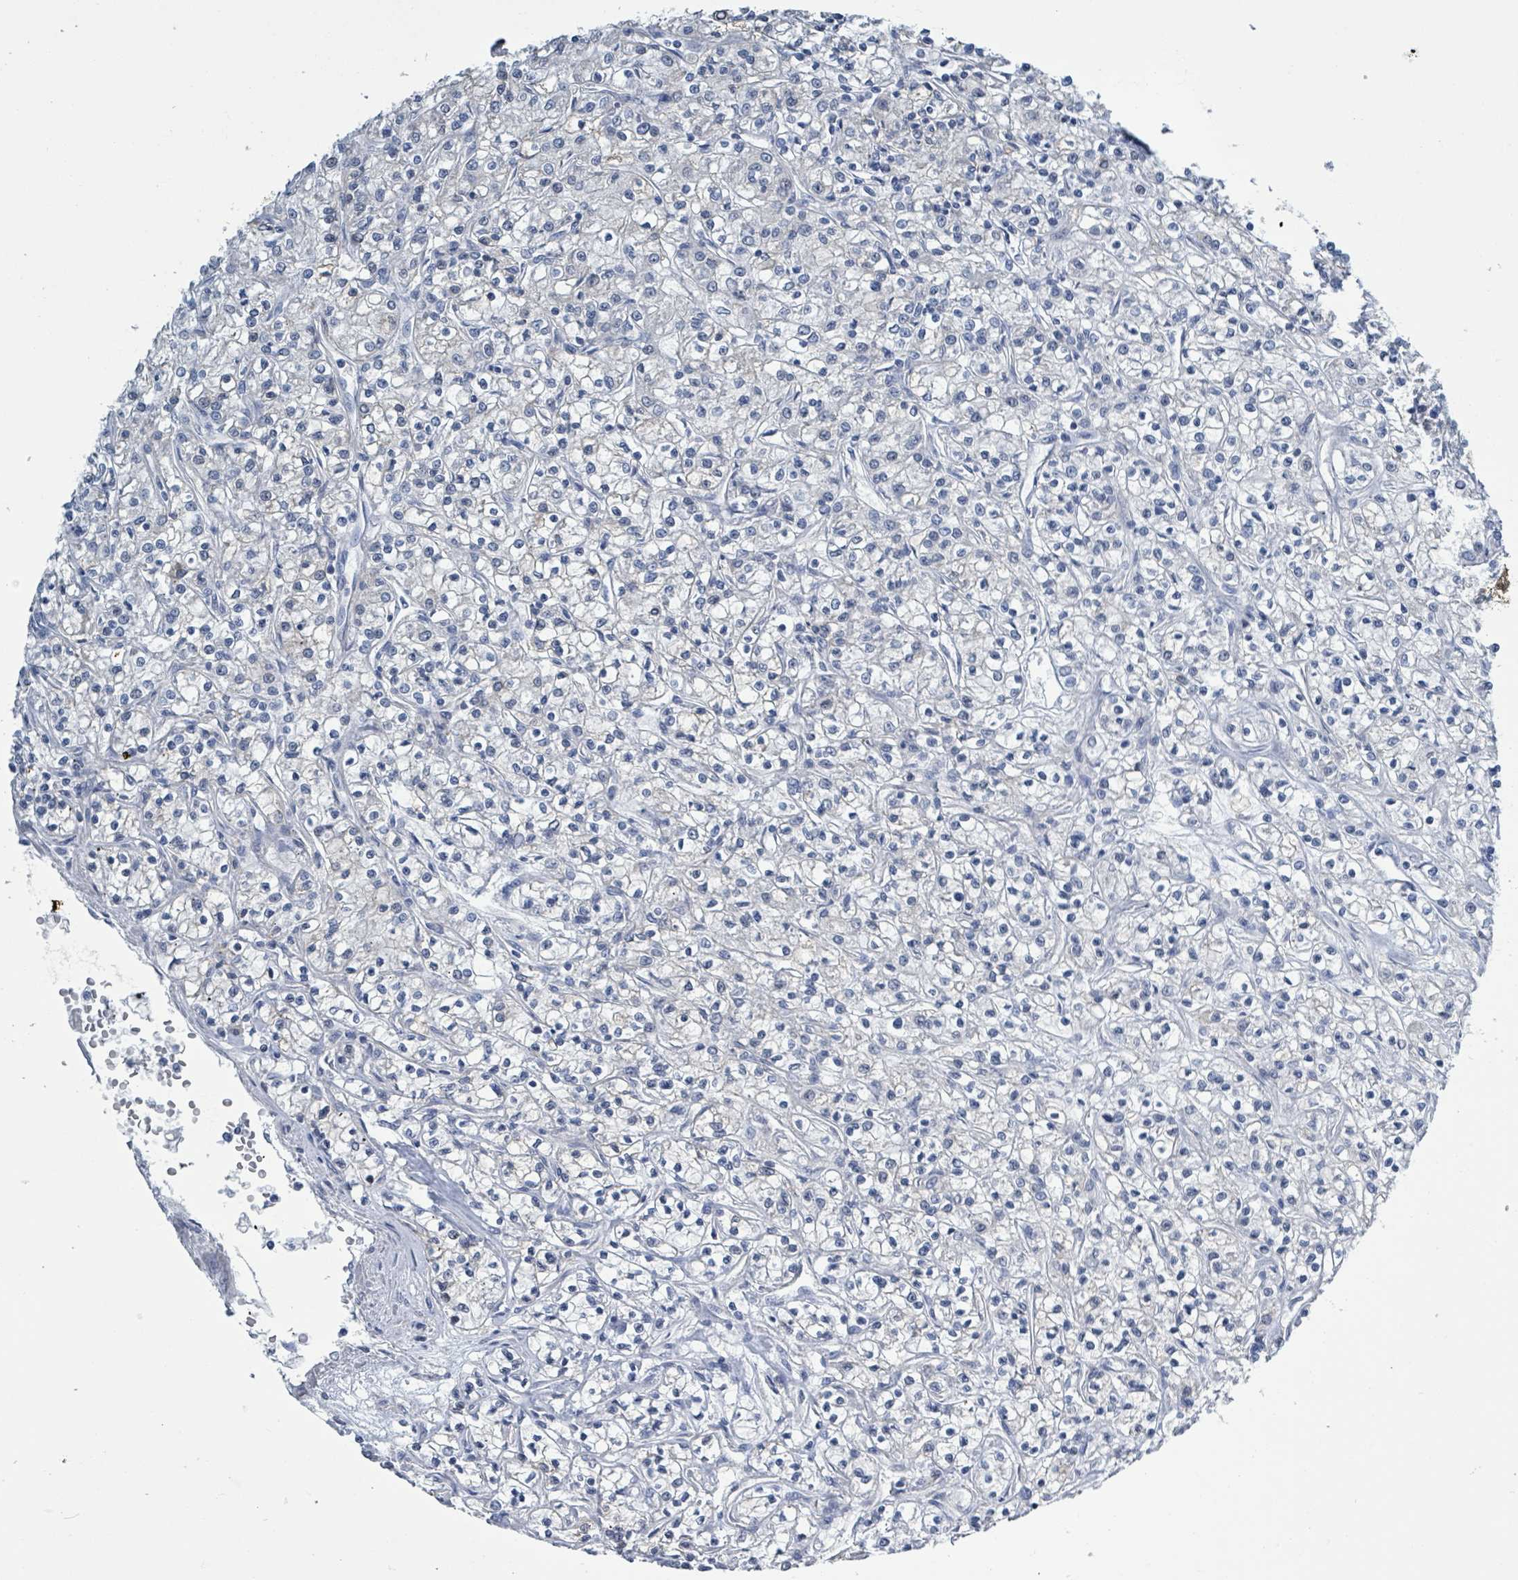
{"staining": {"intensity": "negative", "quantity": "none", "location": "none"}, "tissue": "renal cancer", "cell_type": "Tumor cells", "image_type": "cancer", "snomed": [{"axis": "morphology", "description": "Adenocarcinoma, NOS"}, {"axis": "topography", "description": "Kidney"}], "caption": "A high-resolution photomicrograph shows immunohistochemistry (IHC) staining of renal cancer, which displays no significant positivity in tumor cells.", "gene": "DGKZ", "patient": {"sex": "female", "age": 59}}